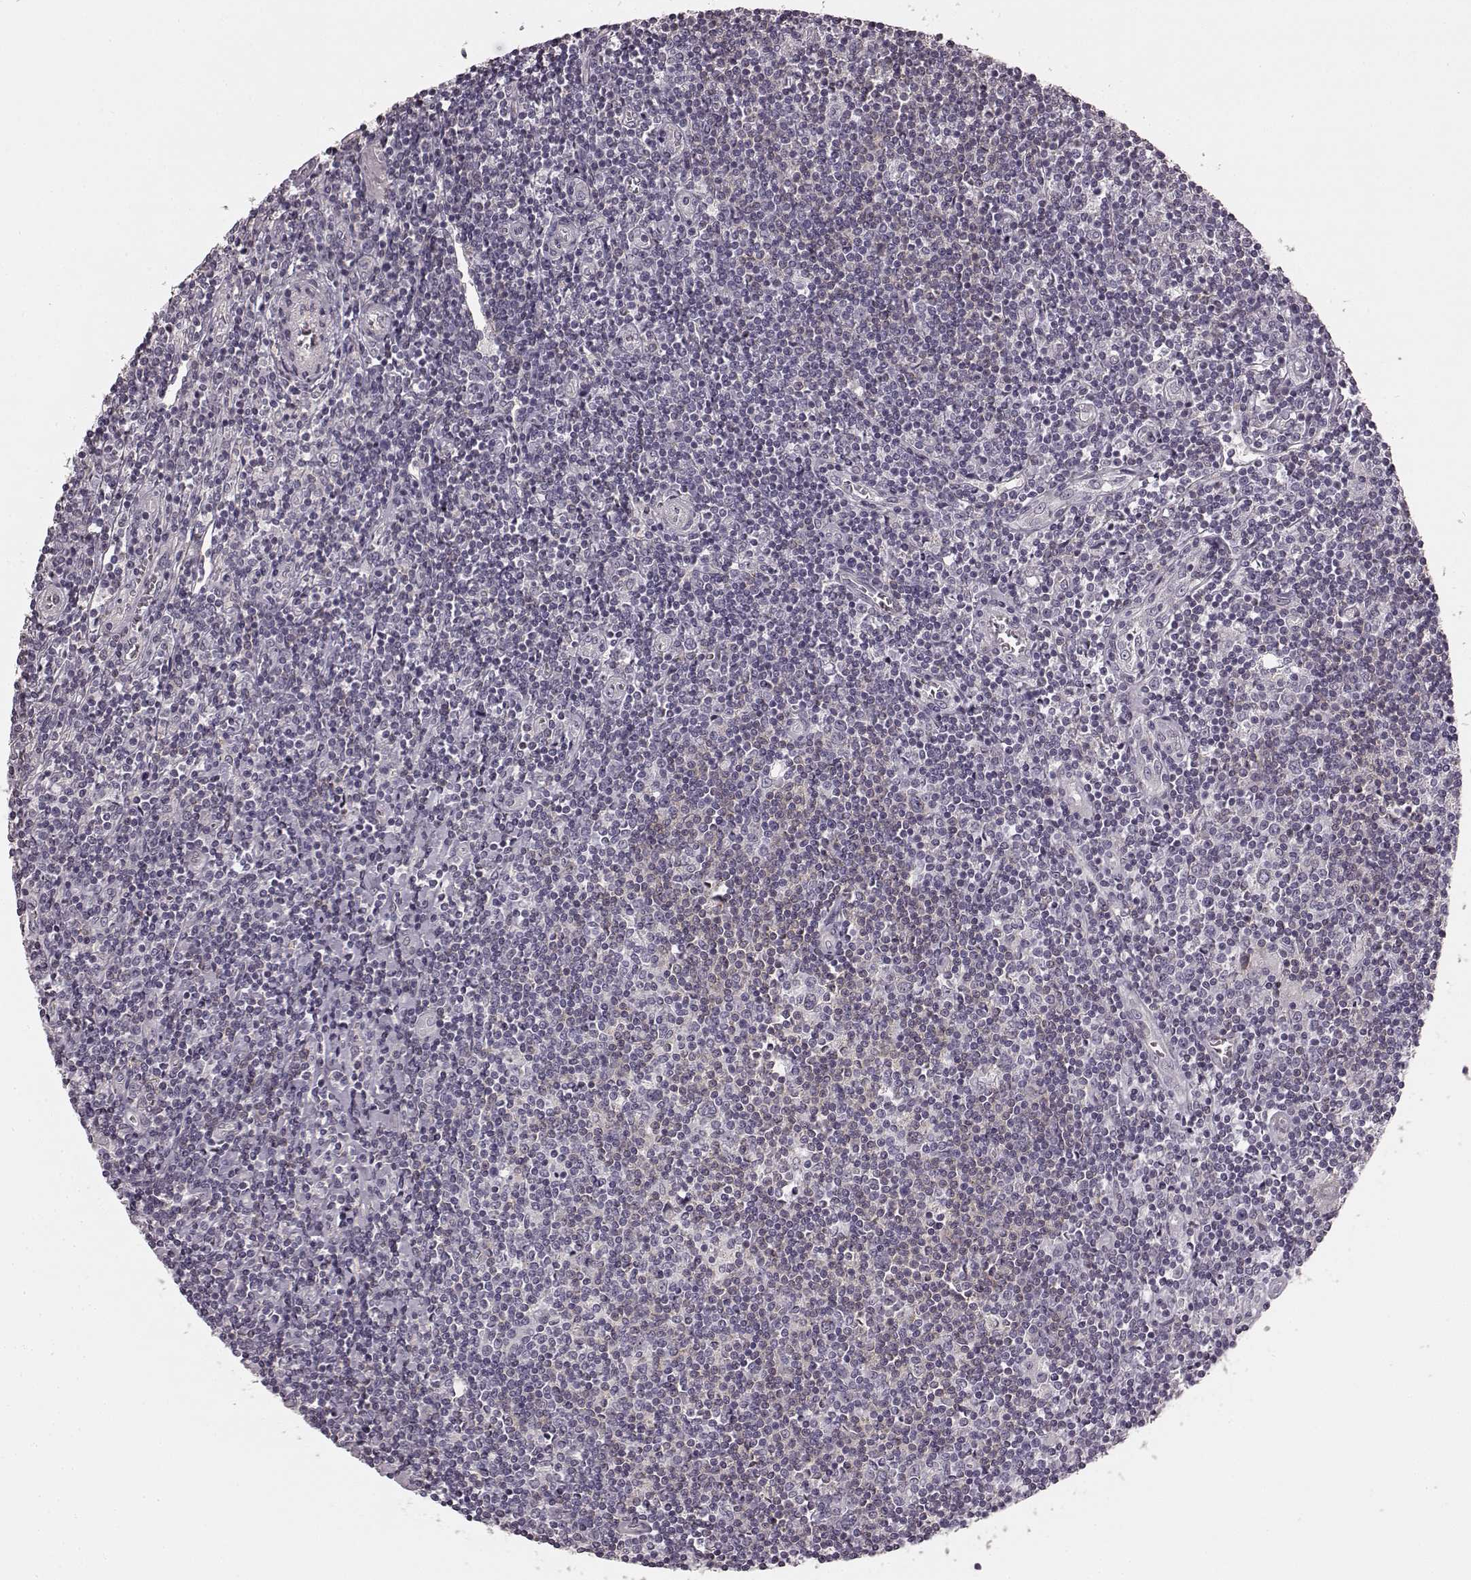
{"staining": {"intensity": "negative", "quantity": "none", "location": "none"}, "tissue": "lymphoma", "cell_type": "Tumor cells", "image_type": "cancer", "snomed": [{"axis": "morphology", "description": "Hodgkin's disease, NOS"}, {"axis": "topography", "description": "Lymph node"}], "caption": "Immunohistochemistry histopathology image of Hodgkin's disease stained for a protein (brown), which displays no expression in tumor cells. The staining was performed using DAB (3,3'-diaminobenzidine) to visualize the protein expression in brown, while the nuclei were stained in blue with hematoxylin (Magnification: 20x).", "gene": "PRKCE", "patient": {"sex": "male", "age": 40}}